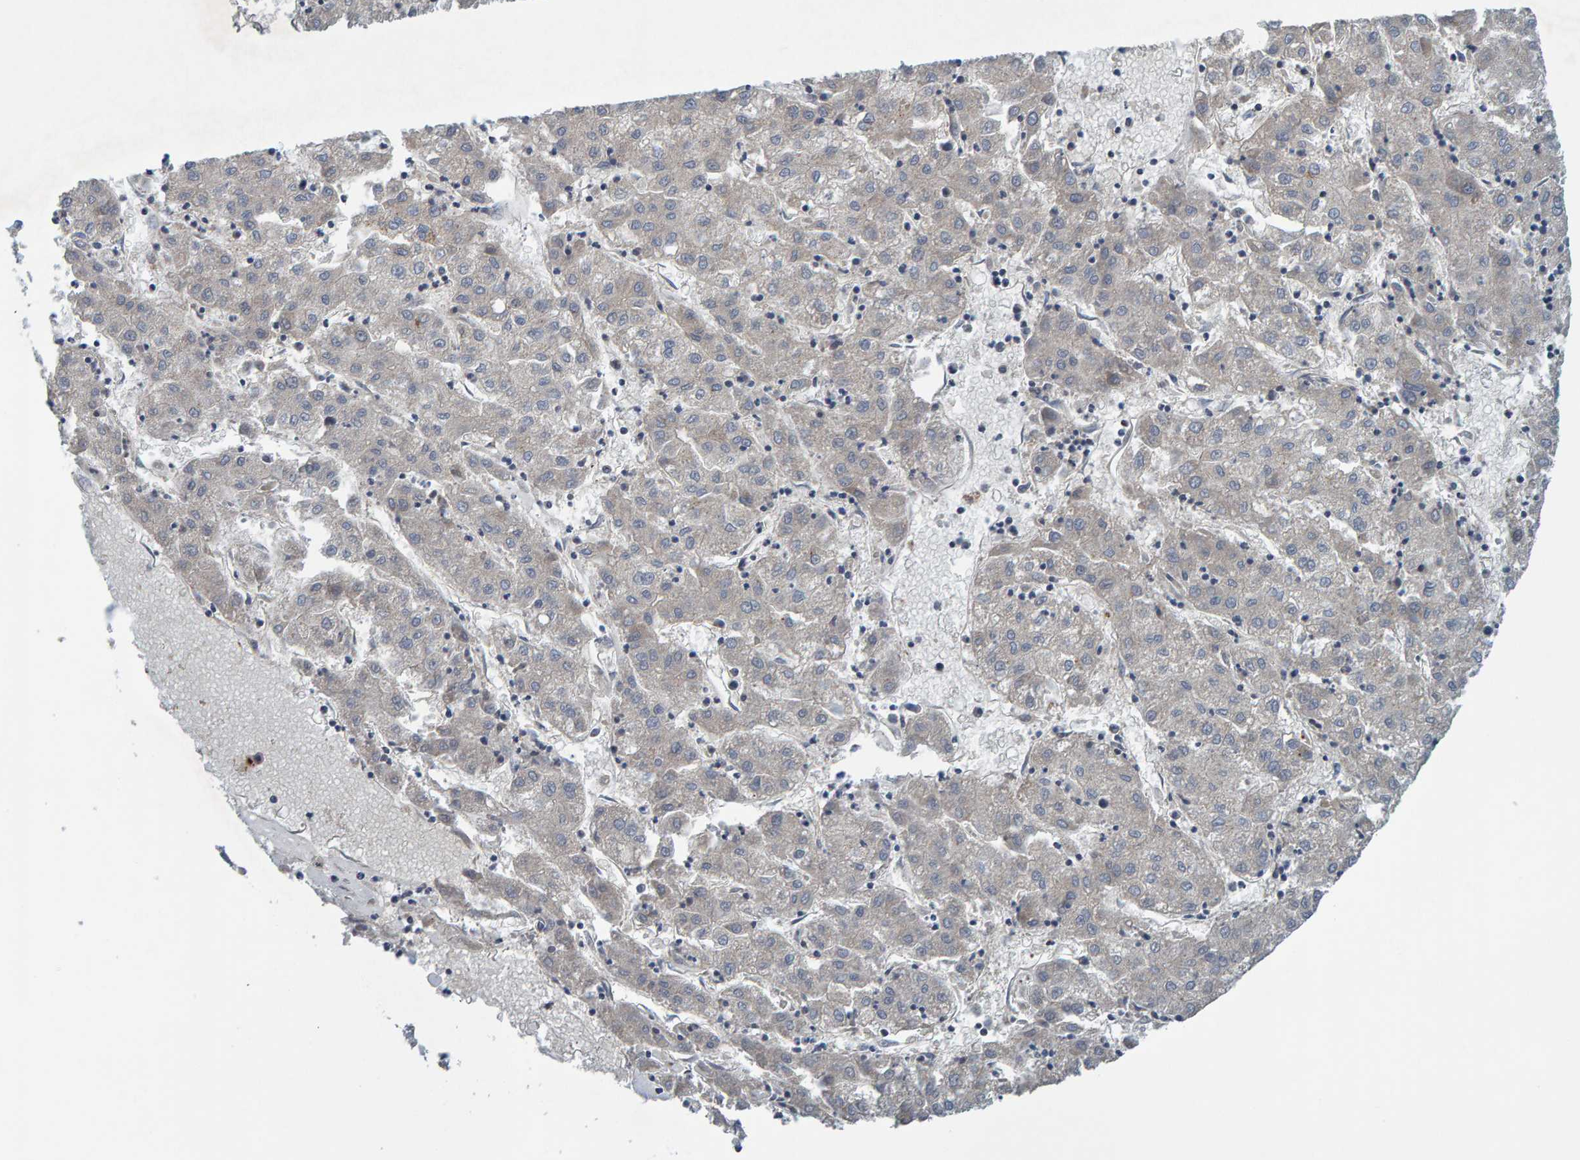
{"staining": {"intensity": "negative", "quantity": "none", "location": "none"}, "tissue": "liver cancer", "cell_type": "Tumor cells", "image_type": "cancer", "snomed": [{"axis": "morphology", "description": "Carcinoma, Hepatocellular, NOS"}, {"axis": "topography", "description": "Liver"}], "caption": "DAB immunohistochemical staining of human liver cancer (hepatocellular carcinoma) demonstrates no significant expression in tumor cells.", "gene": "MKLN1", "patient": {"sex": "male", "age": 72}}